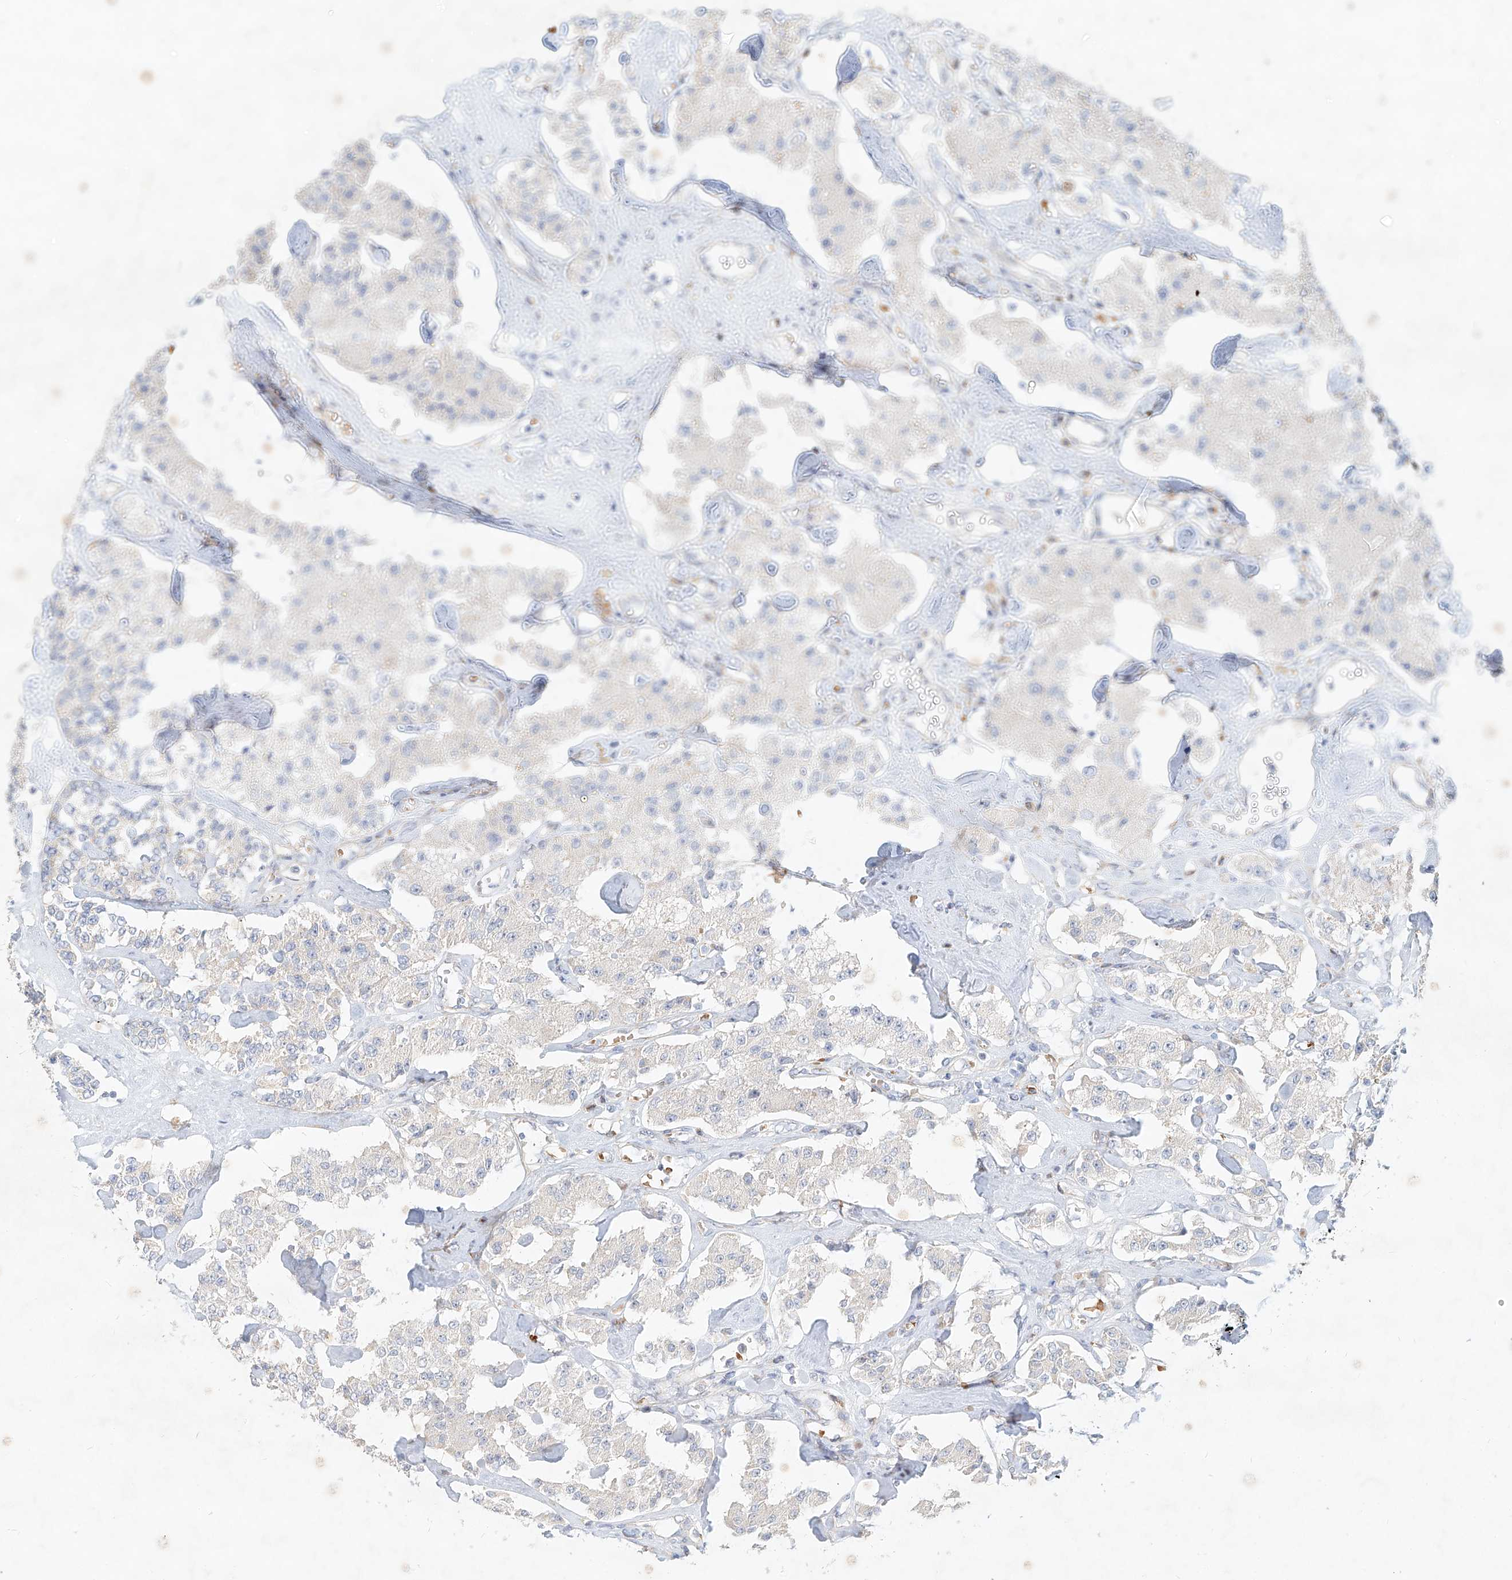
{"staining": {"intensity": "negative", "quantity": "none", "location": "none"}, "tissue": "carcinoid", "cell_type": "Tumor cells", "image_type": "cancer", "snomed": [{"axis": "morphology", "description": "Carcinoid, malignant, NOS"}, {"axis": "topography", "description": "Pancreas"}], "caption": "Photomicrograph shows no significant protein staining in tumor cells of carcinoid.", "gene": "SYTL3", "patient": {"sex": "male", "age": 41}}